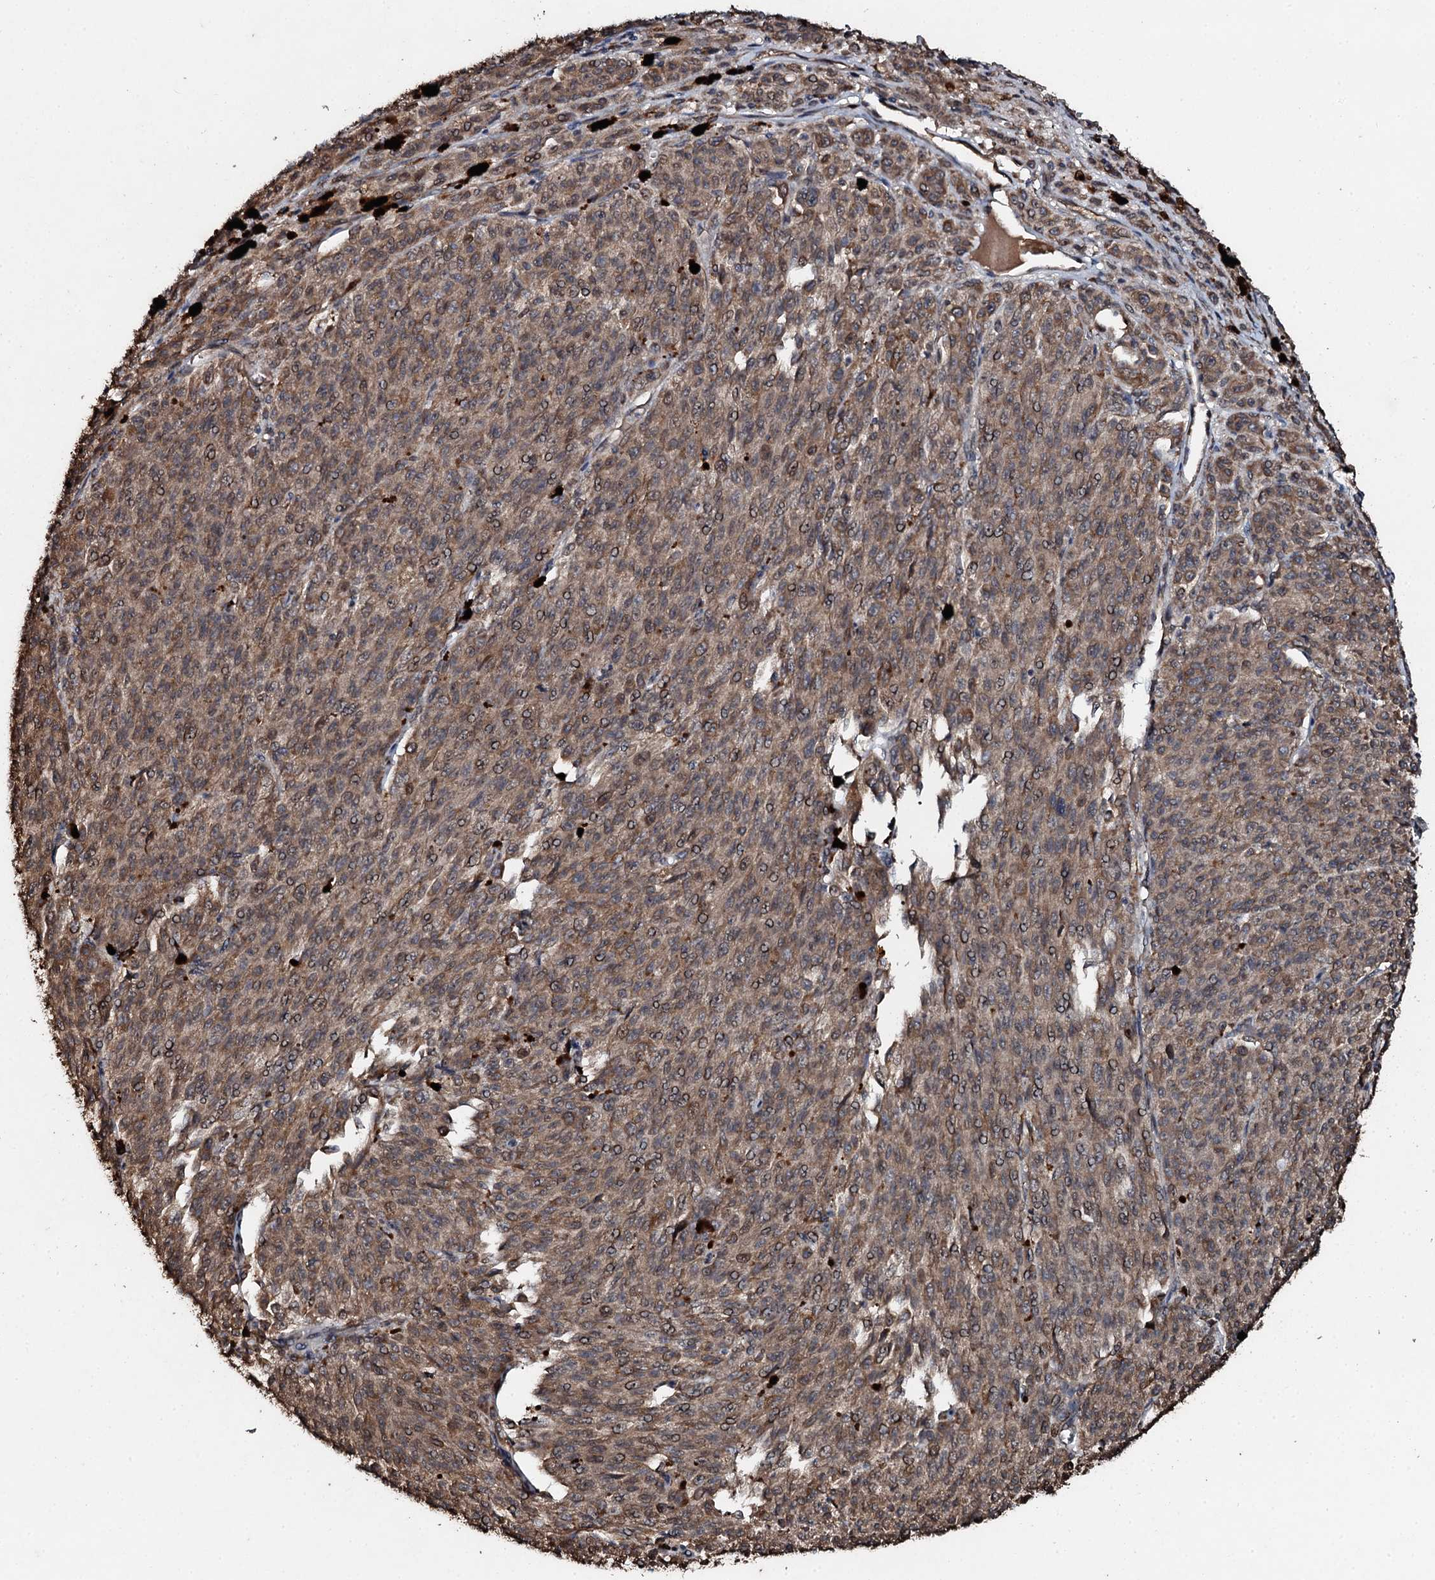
{"staining": {"intensity": "moderate", "quantity": ">75%", "location": "cytoplasmic/membranous"}, "tissue": "melanoma", "cell_type": "Tumor cells", "image_type": "cancer", "snomed": [{"axis": "morphology", "description": "Malignant melanoma, NOS"}, {"axis": "topography", "description": "Skin"}], "caption": "Protein analysis of malignant melanoma tissue exhibits moderate cytoplasmic/membranous staining in about >75% of tumor cells.", "gene": "ADAMTS10", "patient": {"sex": "female", "age": 52}}